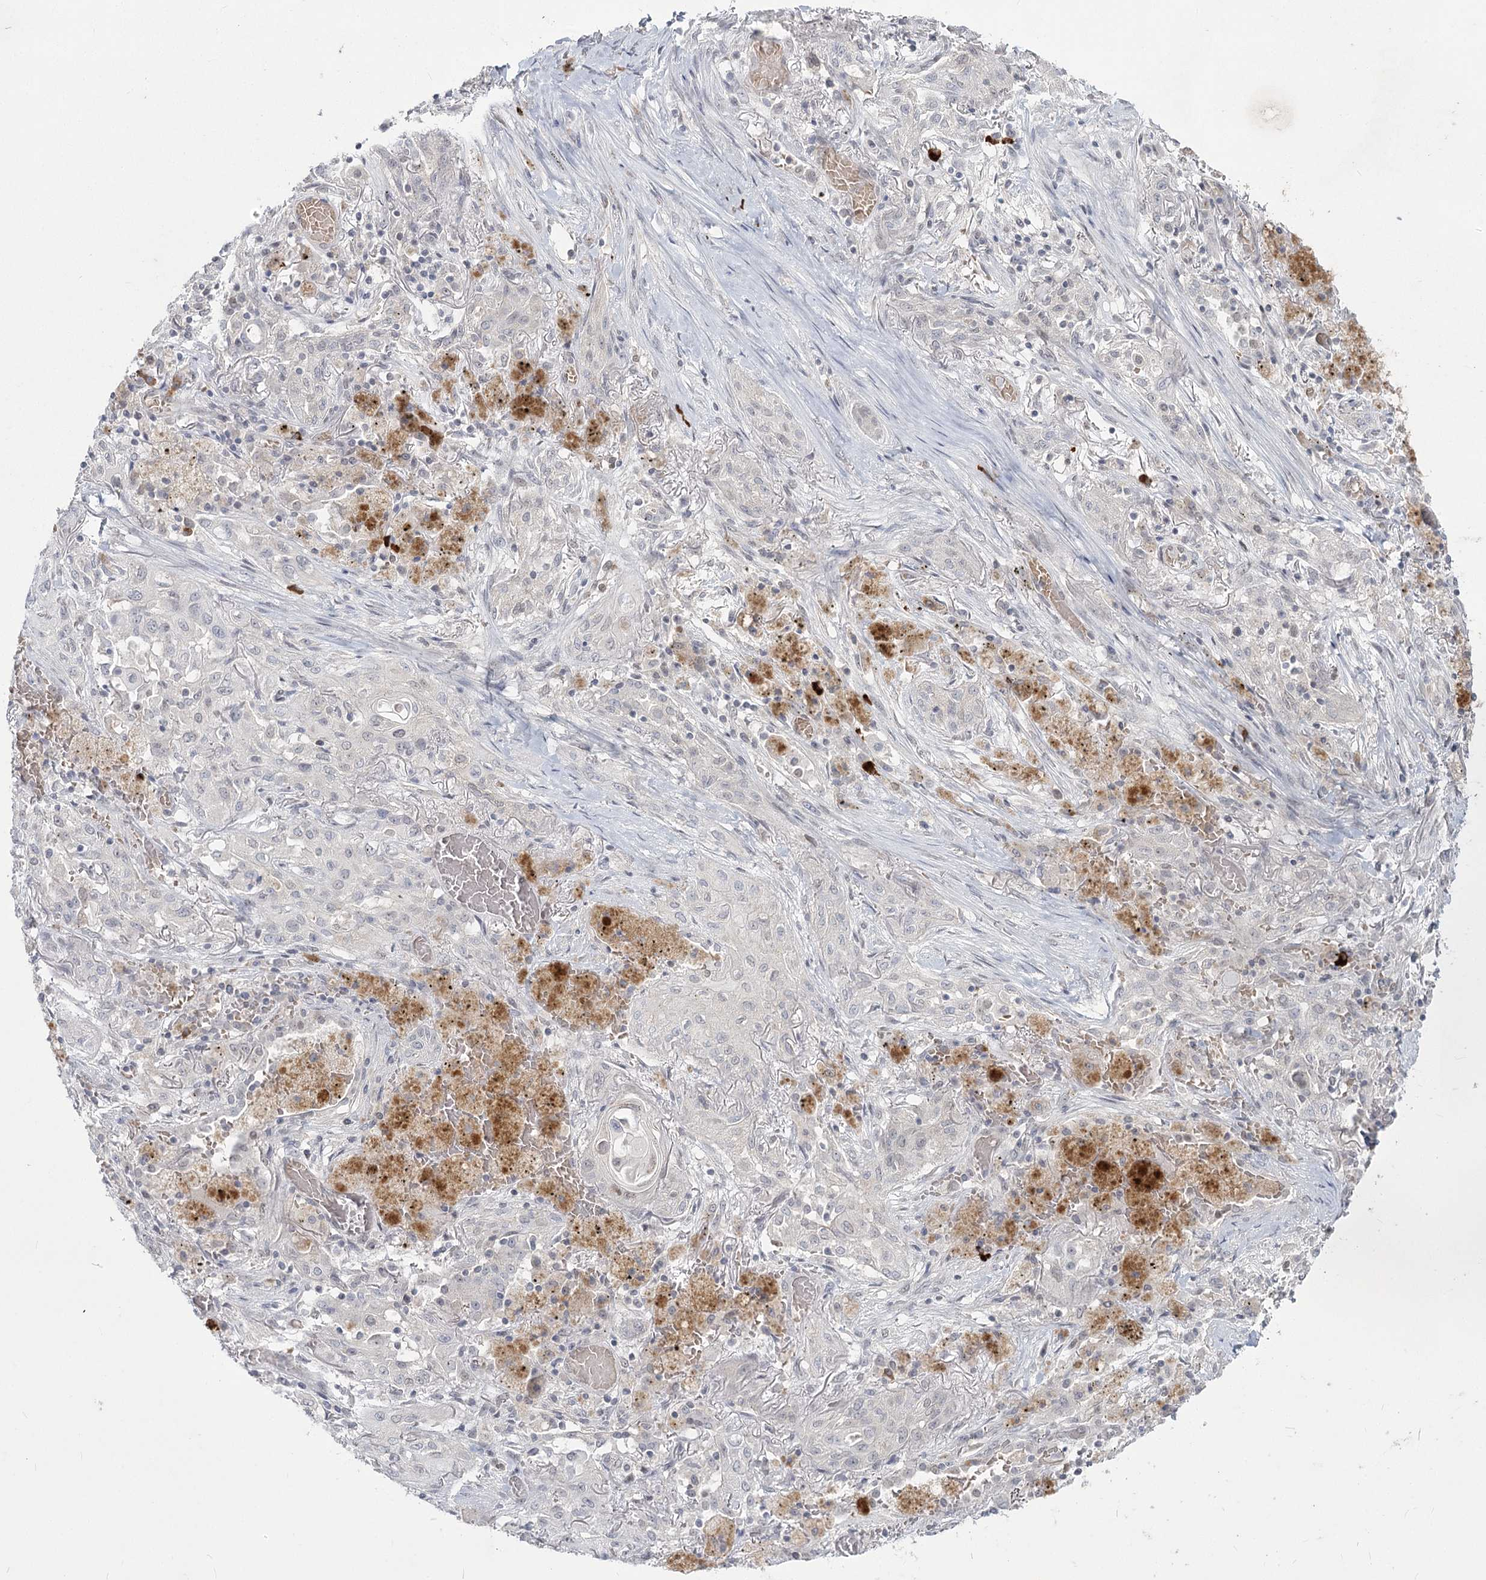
{"staining": {"intensity": "negative", "quantity": "none", "location": "none"}, "tissue": "lung cancer", "cell_type": "Tumor cells", "image_type": "cancer", "snomed": [{"axis": "morphology", "description": "Squamous cell carcinoma, NOS"}, {"axis": "topography", "description": "Lung"}], "caption": "Immunohistochemistry (IHC) of lung cancer (squamous cell carcinoma) shows no staining in tumor cells. (DAB IHC, high magnification).", "gene": "LY6G5C", "patient": {"sex": "female", "age": 47}}